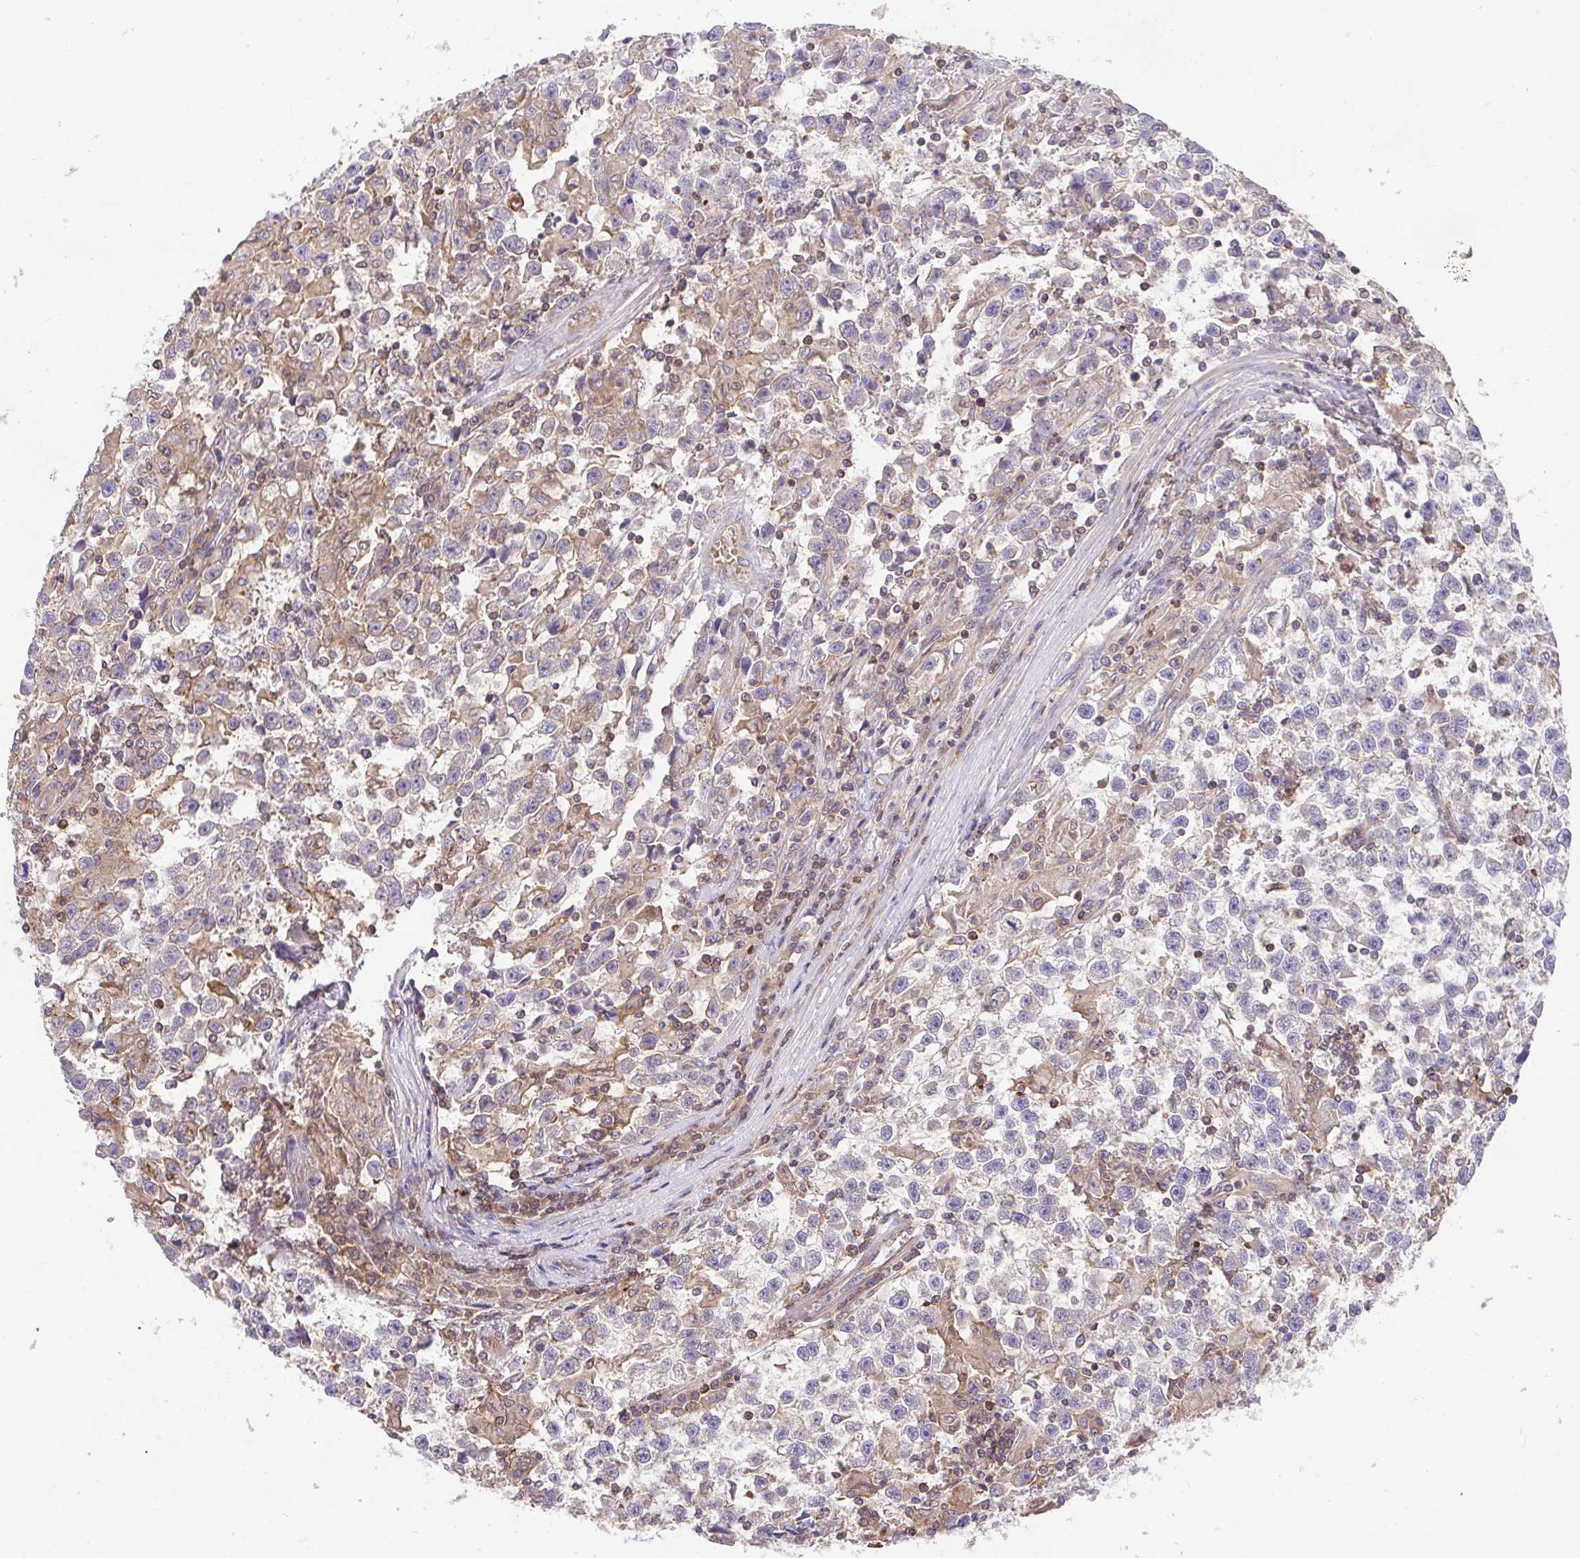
{"staining": {"intensity": "negative", "quantity": "none", "location": "none"}, "tissue": "testis cancer", "cell_type": "Tumor cells", "image_type": "cancer", "snomed": [{"axis": "morphology", "description": "Seminoma, NOS"}, {"axis": "topography", "description": "Testis"}], "caption": "Tumor cells are negative for protein expression in human testis cancer (seminoma).", "gene": "IDE", "patient": {"sex": "male", "age": 31}}